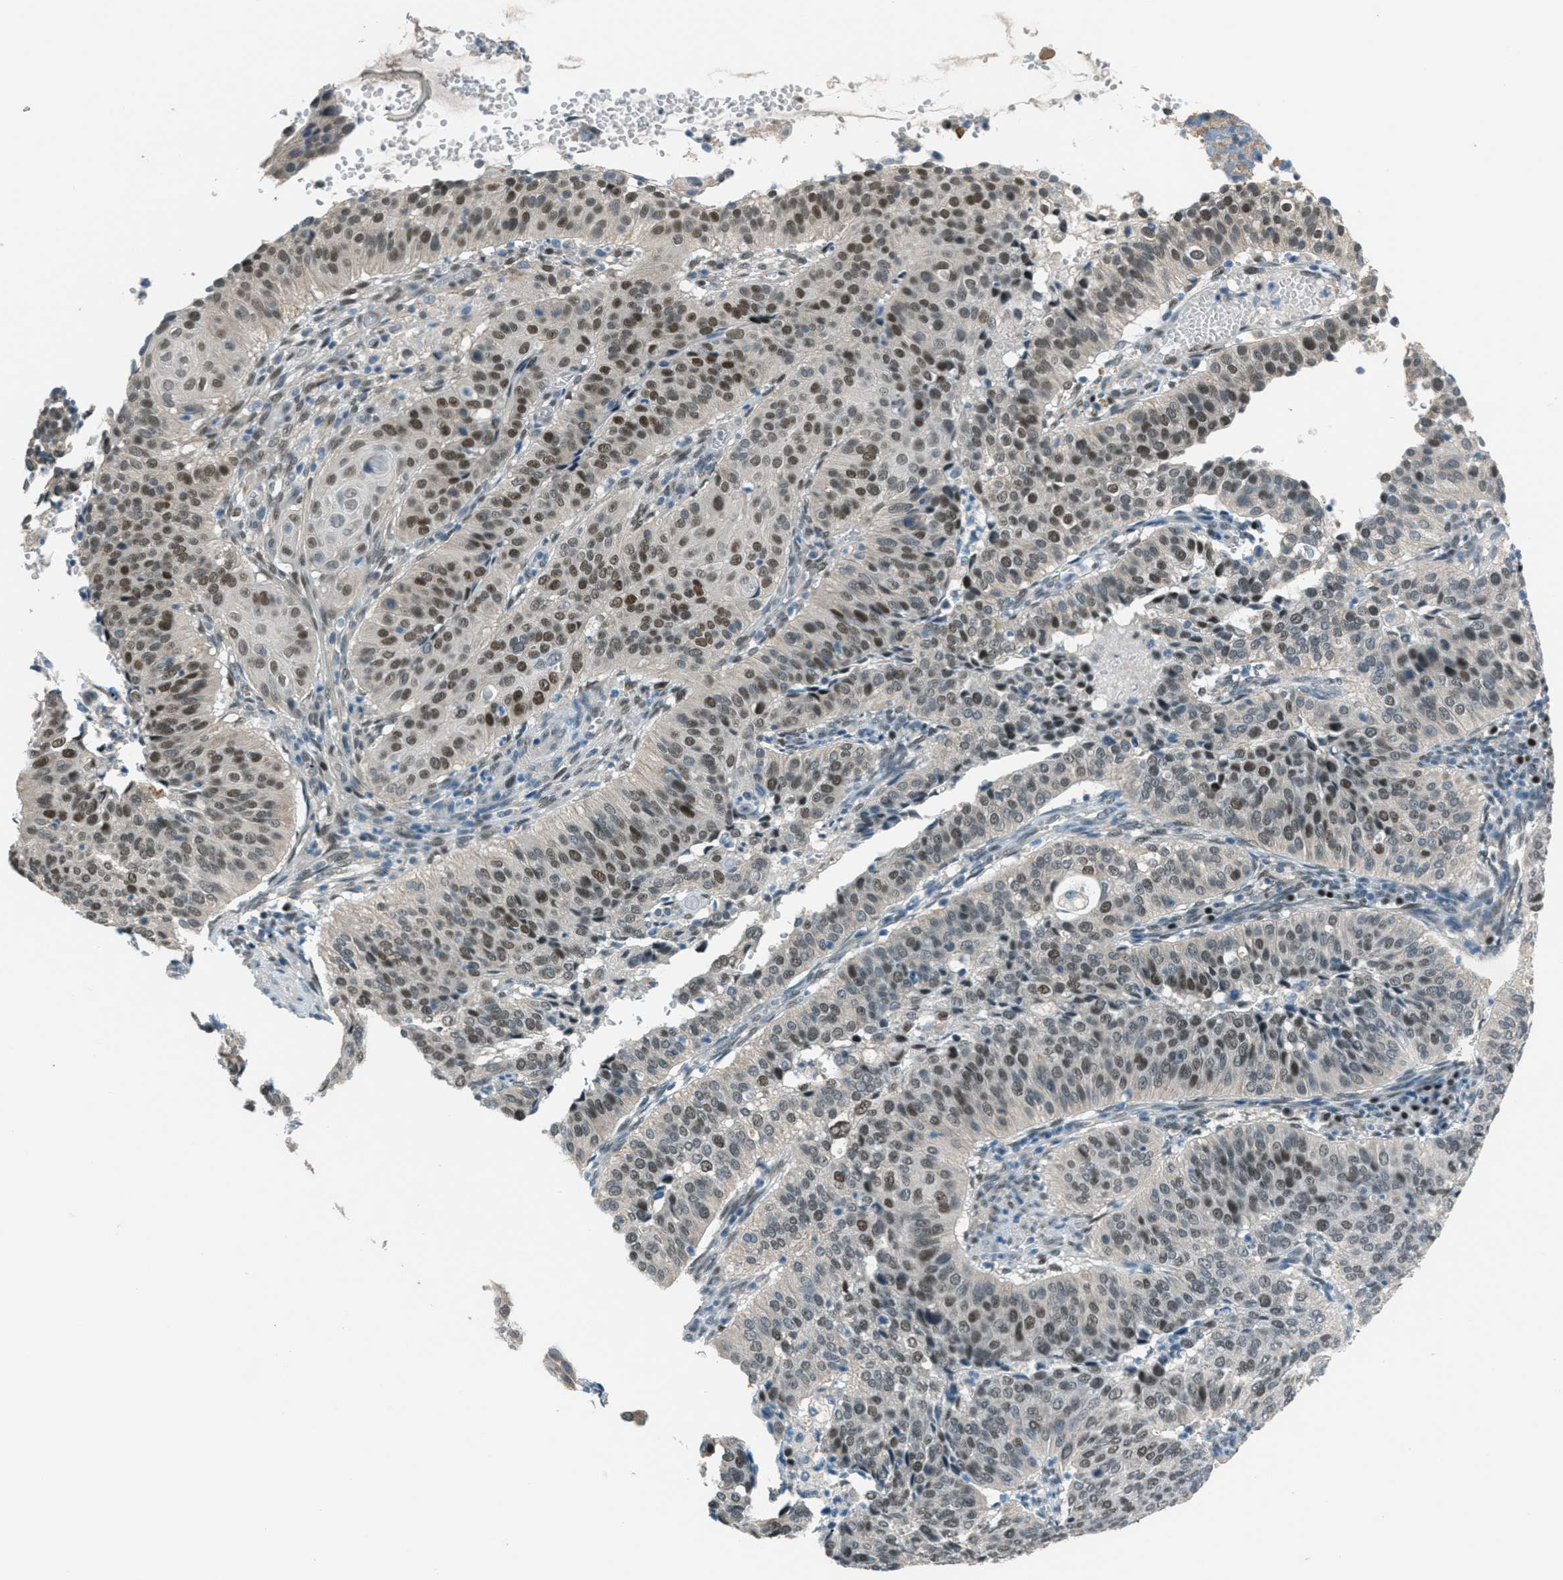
{"staining": {"intensity": "moderate", "quantity": ">75%", "location": "cytoplasmic/membranous,nuclear"}, "tissue": "cervical cancer", "cell_type": "Tumor cells", "image_type": "cancer", "snomed": [{"axis": "morphology", "description": "Normal tissue, NOS"}, {"axis": "morphology", "description": "Squamous cell carcinoma, NOS"}, {"axis": "topography", "description": "Cervix"}], "caption": "Tumor cells reveal medium levels of moderate cytoplasmic/membranous and nuclear positivity in approximately >75% of cells in human cervical cancer. The staining is performed using DAB brown chromogen to label protein expression. The nuclei are counter-stained blue using hematoxylin.", "gene": "TCF3", "patient": {"sex": "female", "age": 39}}